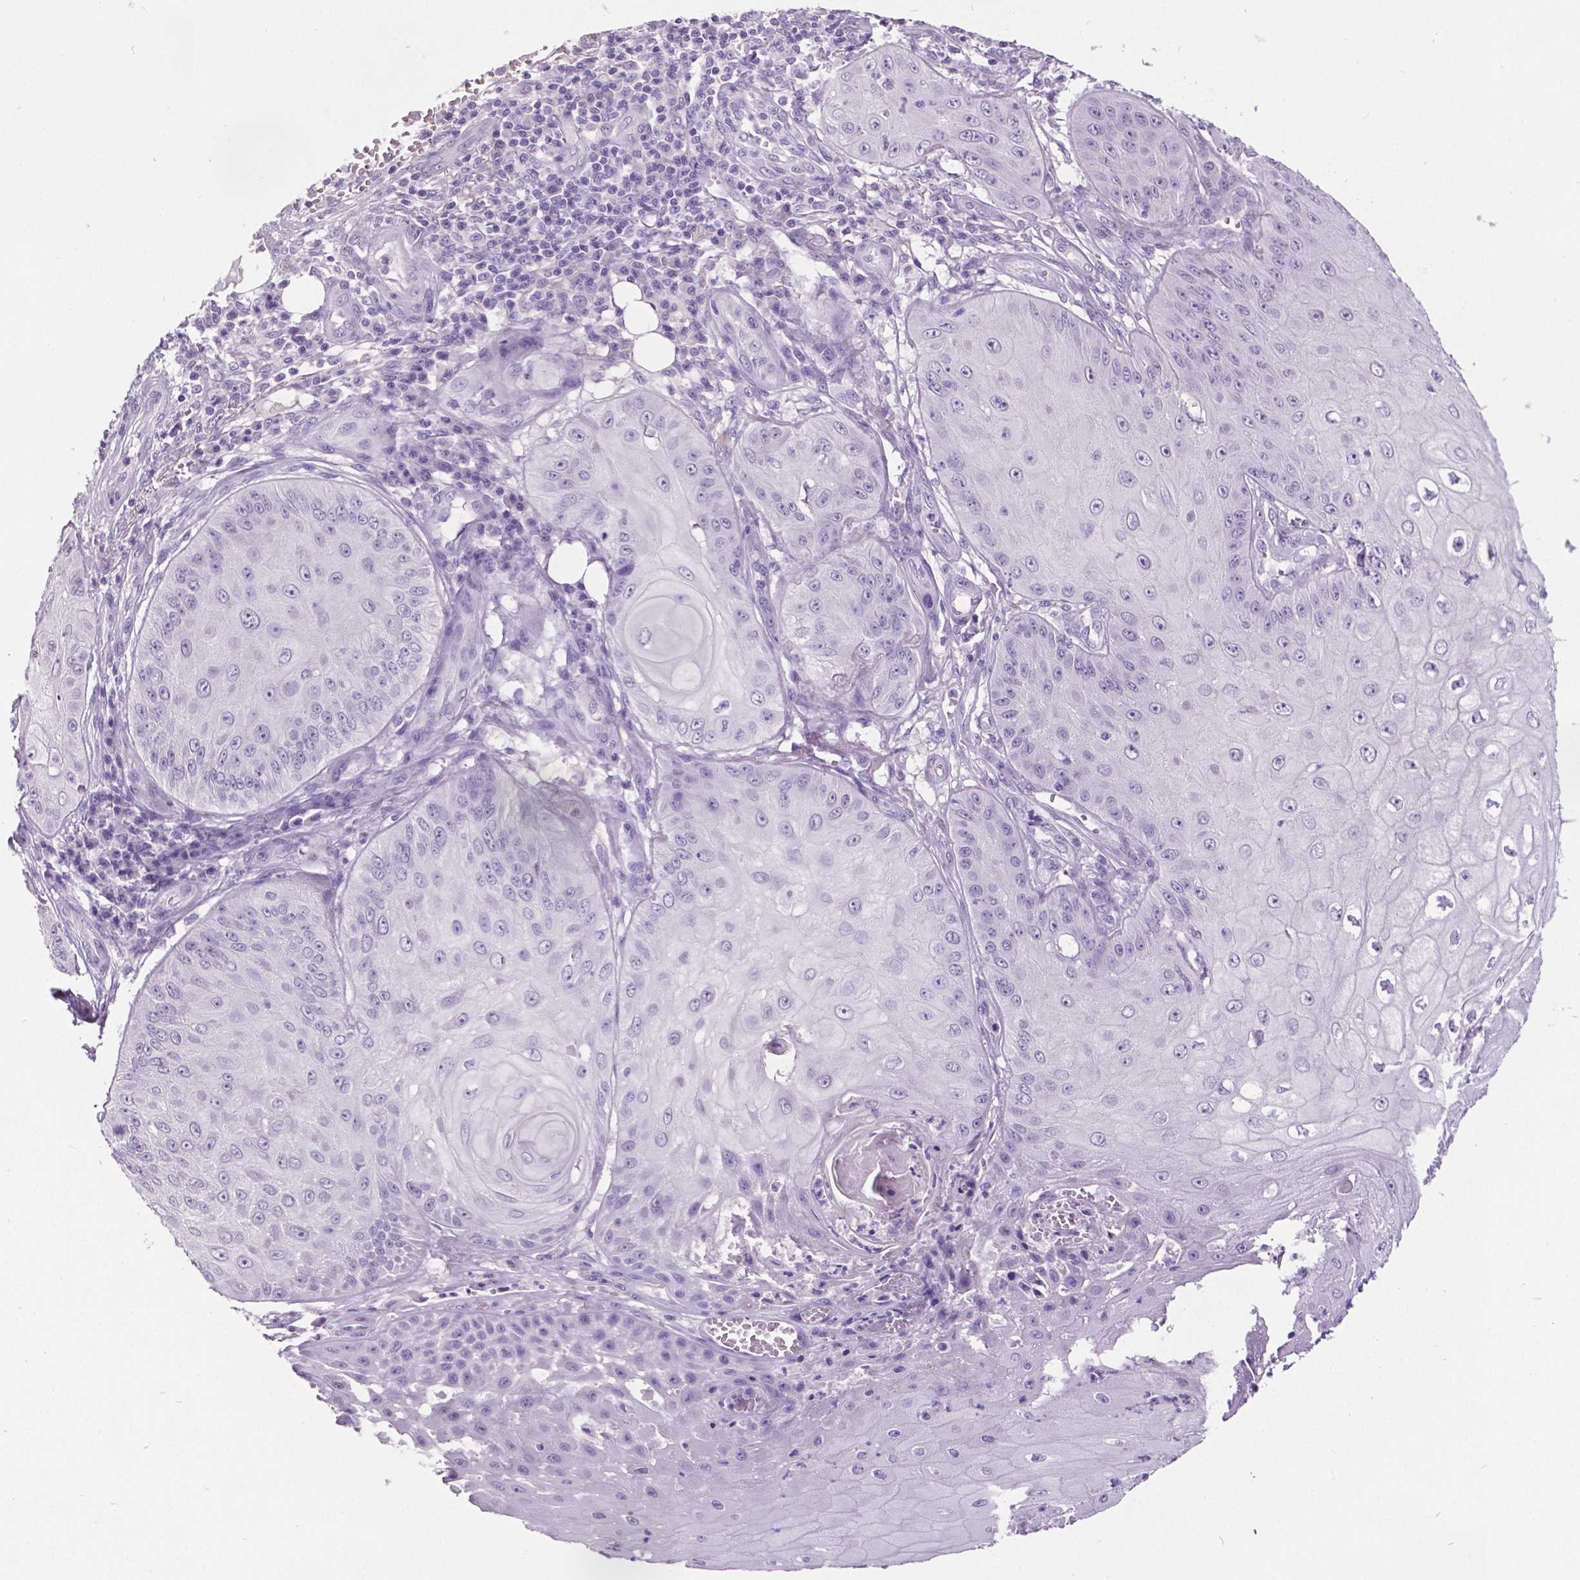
{"staining": {"intensity": "negative", "quantity": "none", "location": "none"}, "tissue": "skin cancer", "cell_type": "Tumor cells", "image_type": "cancer", "snomed": [{"axis": "morphology", "description": "Squamous cell carcinoma, NOS"}, {"axis": "topography", "description": "Skin"}], "caption": "Immunohistochemistry of human skin squamous cell carcinoma demonstrates no staining in tumor cells.", "gene": "SATB2", "patient": {"sex": "male", "age": 70}}